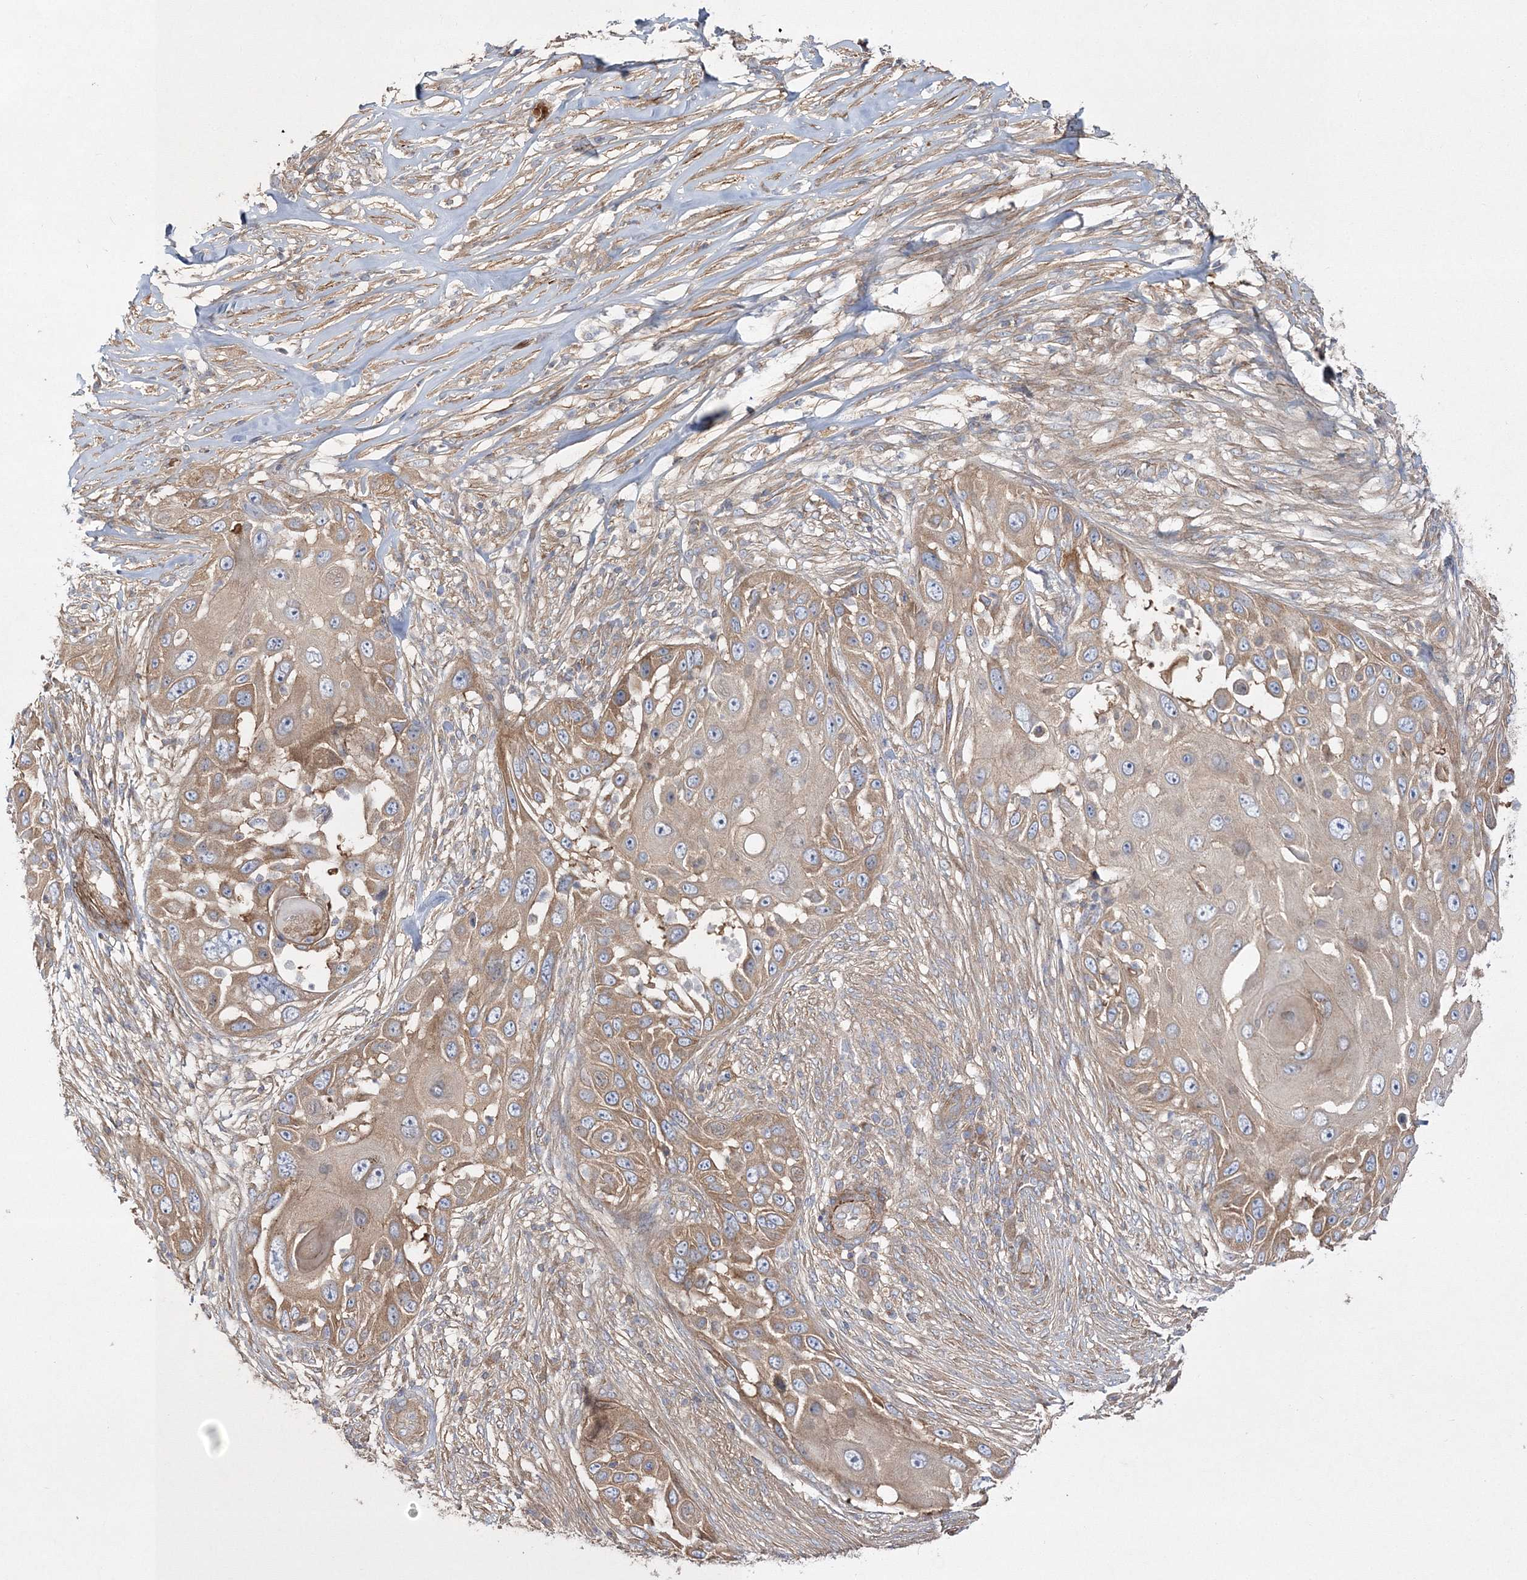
{"staining": {"intensity": "moderate", "quantity": ">75%", "location": "cytoplasmic/membranous"}, "tissue": "skin cancer", "cell_type": "Tumor cells", "image_type": "cancer", "snomed": [{"axis": "morphology", "description": "Squamous cell carcinoma, NOS"}, {"axis": "topography", "description": "Skin"}], "caption": "Moderate cytoplasmic/membranous expression is identified in about >75% of tumor cells in squamous cell carcinoma (skin).", "gene": "ZSWIM6", "patient": {"sex": "female", "age": 44}}